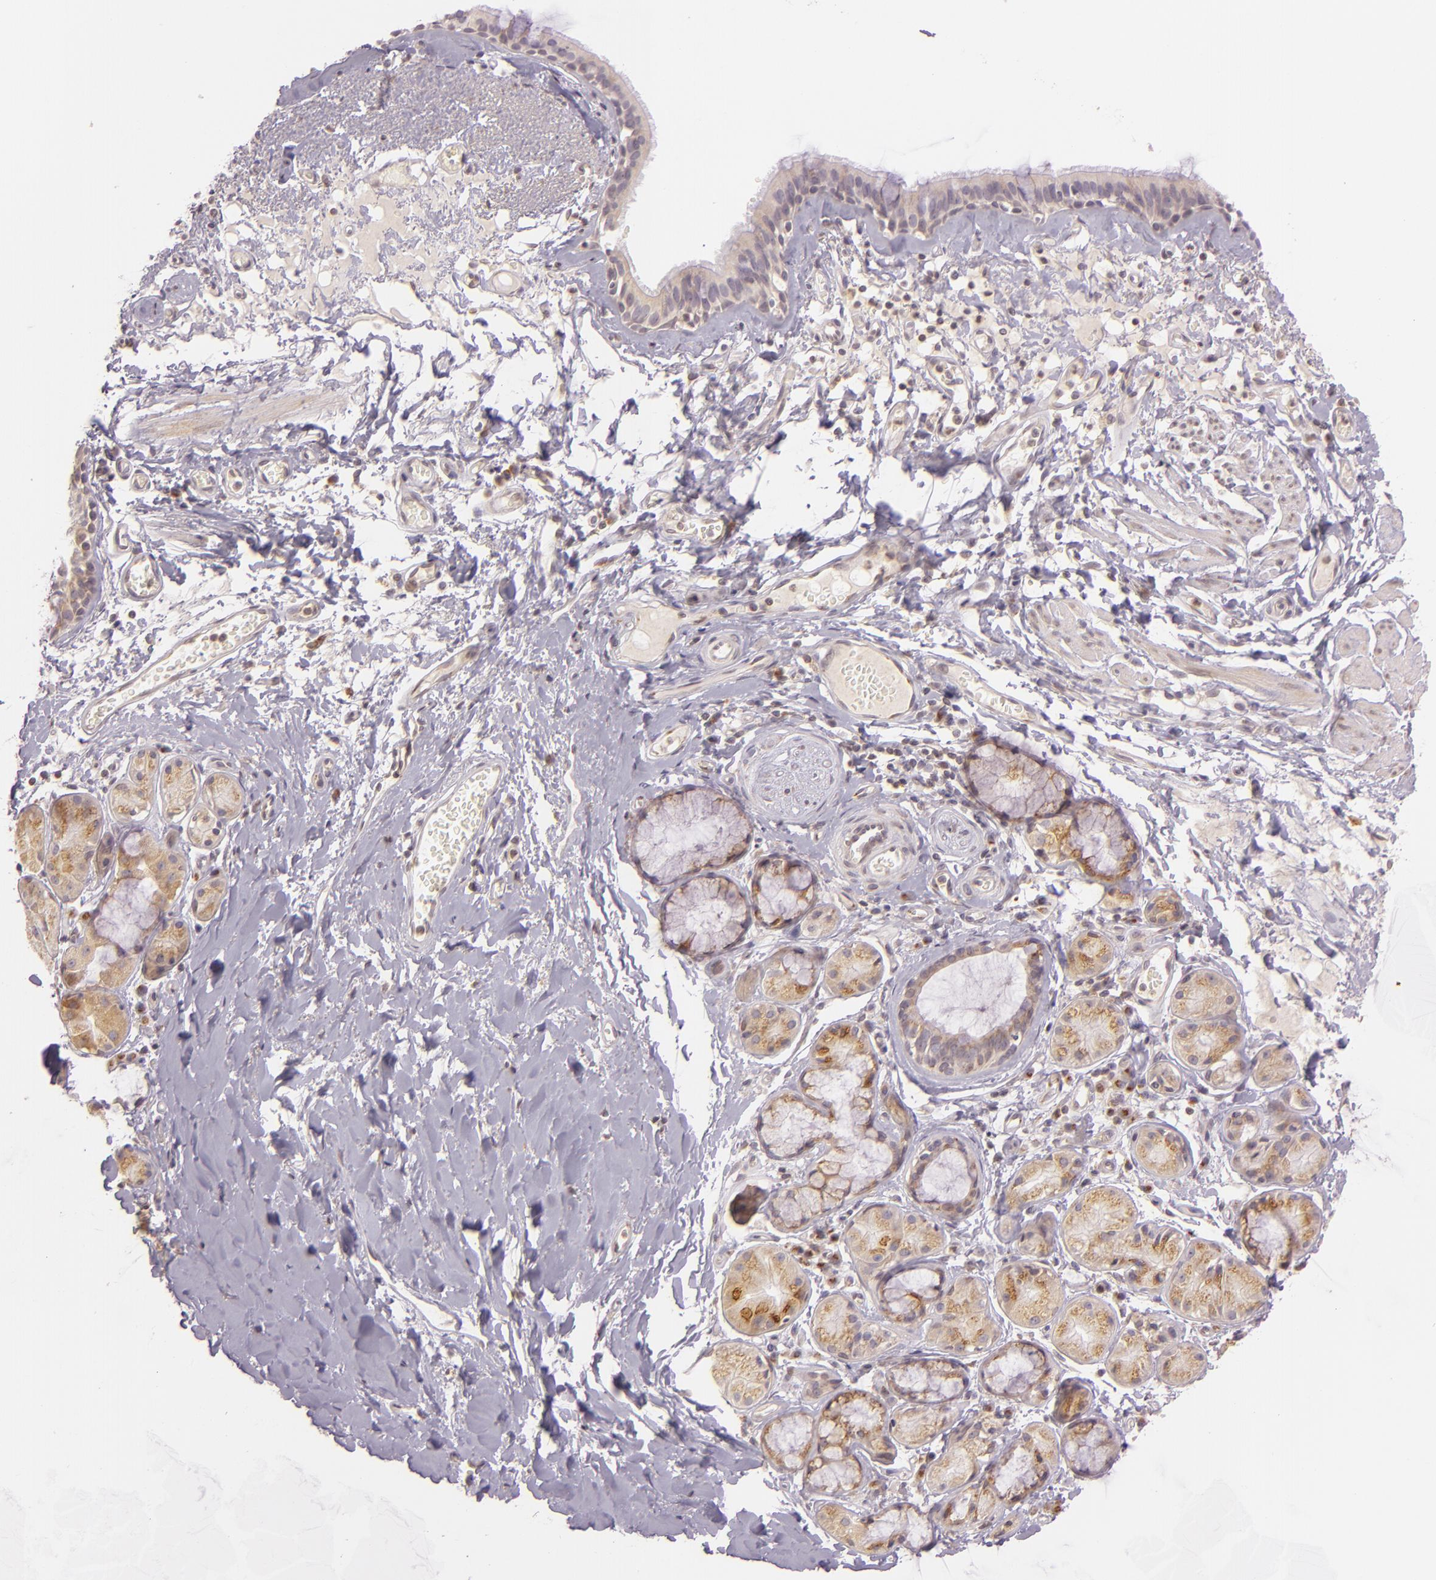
{"staining": {"intensity": "weak", "quantity": ">75%", "location": "cytoplasmic/membranous"}, "tissue": "bronchus", "cell_type": "Respiratory epithelial cells", "image_type": "normal", "snomed": [{"axis": "morphology", "description": "Normal tissue, NOS"}, {"axis": "topography", "description": "Bronchus"}, {"axis": "topography", "description": "Lung"}], "caption": "This micrograph demonstrates immunohistochemistry (IHC) staining of benign bronchus, with low weak cytoplasmic/membranous staining in about >75% of respiratory epithelial cells.", "gene": "LGMN", "patient": {"sex": "female", "age": 56}}